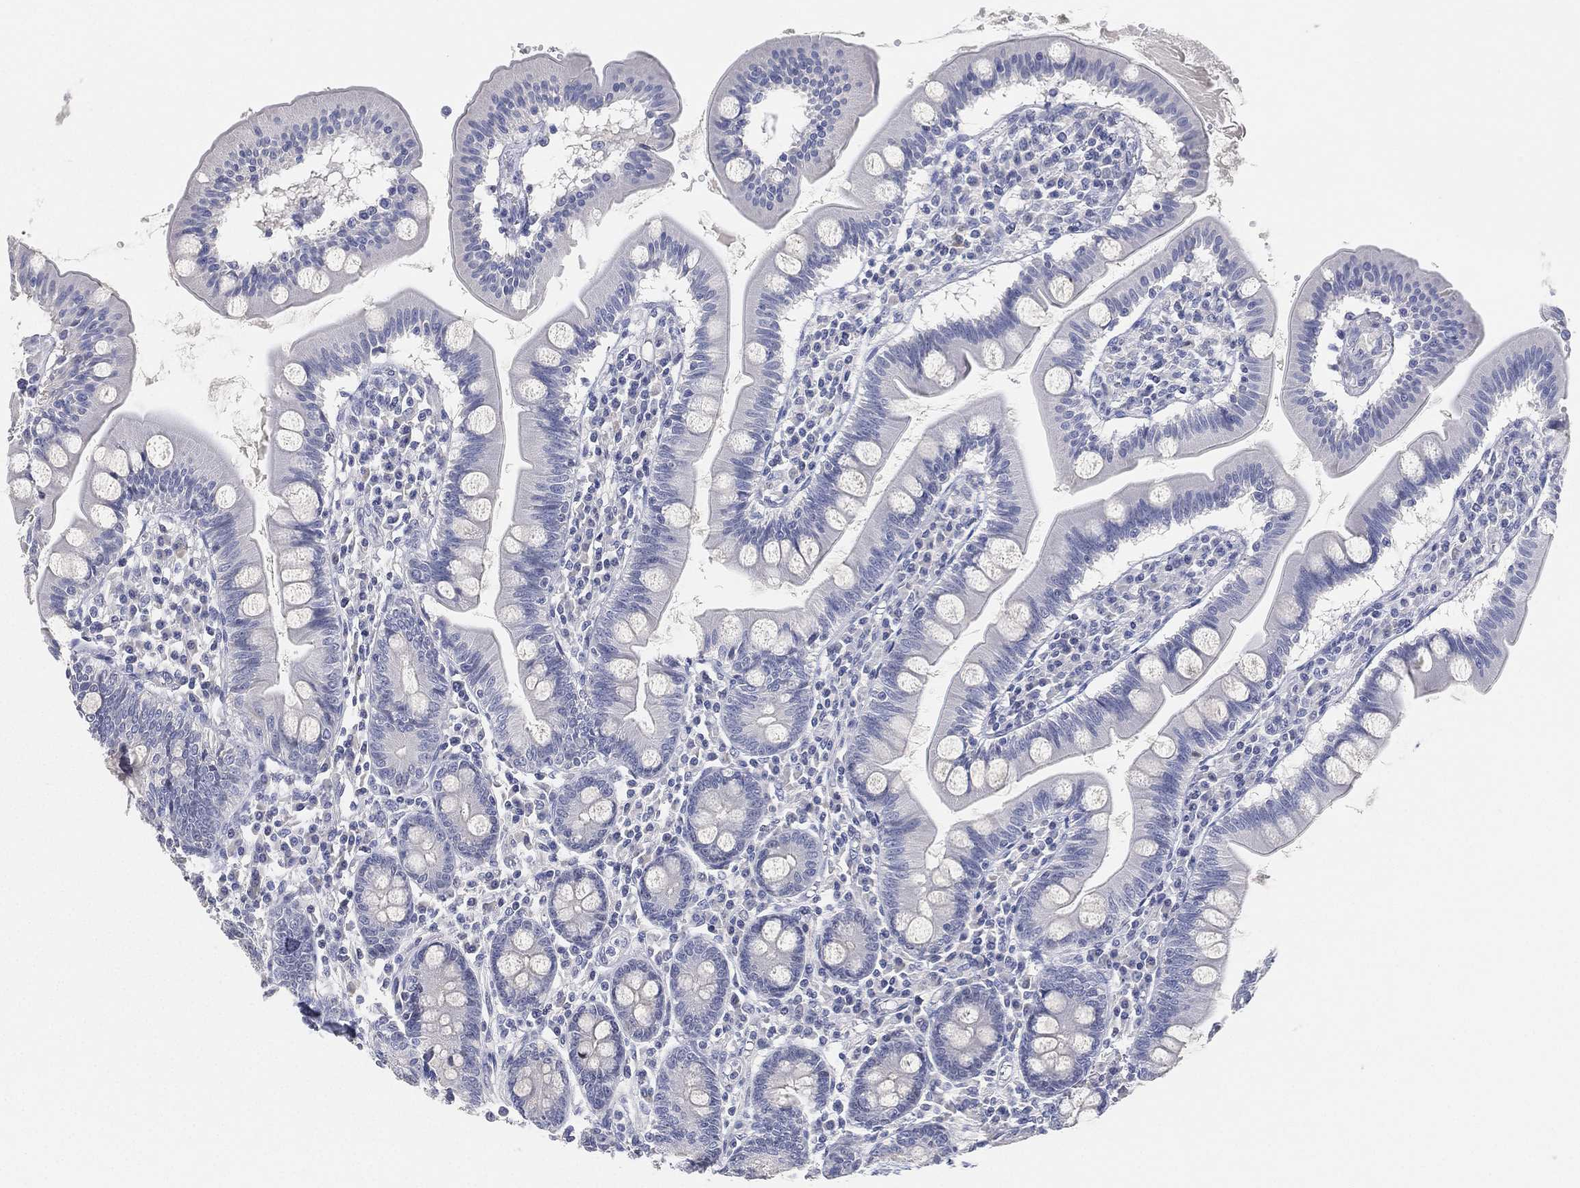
{"staining": {"intensity": "negative", "quantity": "none", "location": "none"}, "tissue": "small intestine", "cell_type": "Glandular cells", "image_type": "normal", "snomed": [{"axis": "morphology", "description": "Normal tissue, NOS"}, {"axis": "topography", "description": "Small intestine"}], "caption": "An immunohistochemistry histopathology image of normal small intestine is shown. There is no staining in glandular cells of small intestine. (Stains: DAB immunohistochemistry with hematoxylin counter stain, Microscopy: brightfield microscopy at high magnification).", "gene": "FAM187B", "patient": {"sex": "male", "age": 88}}